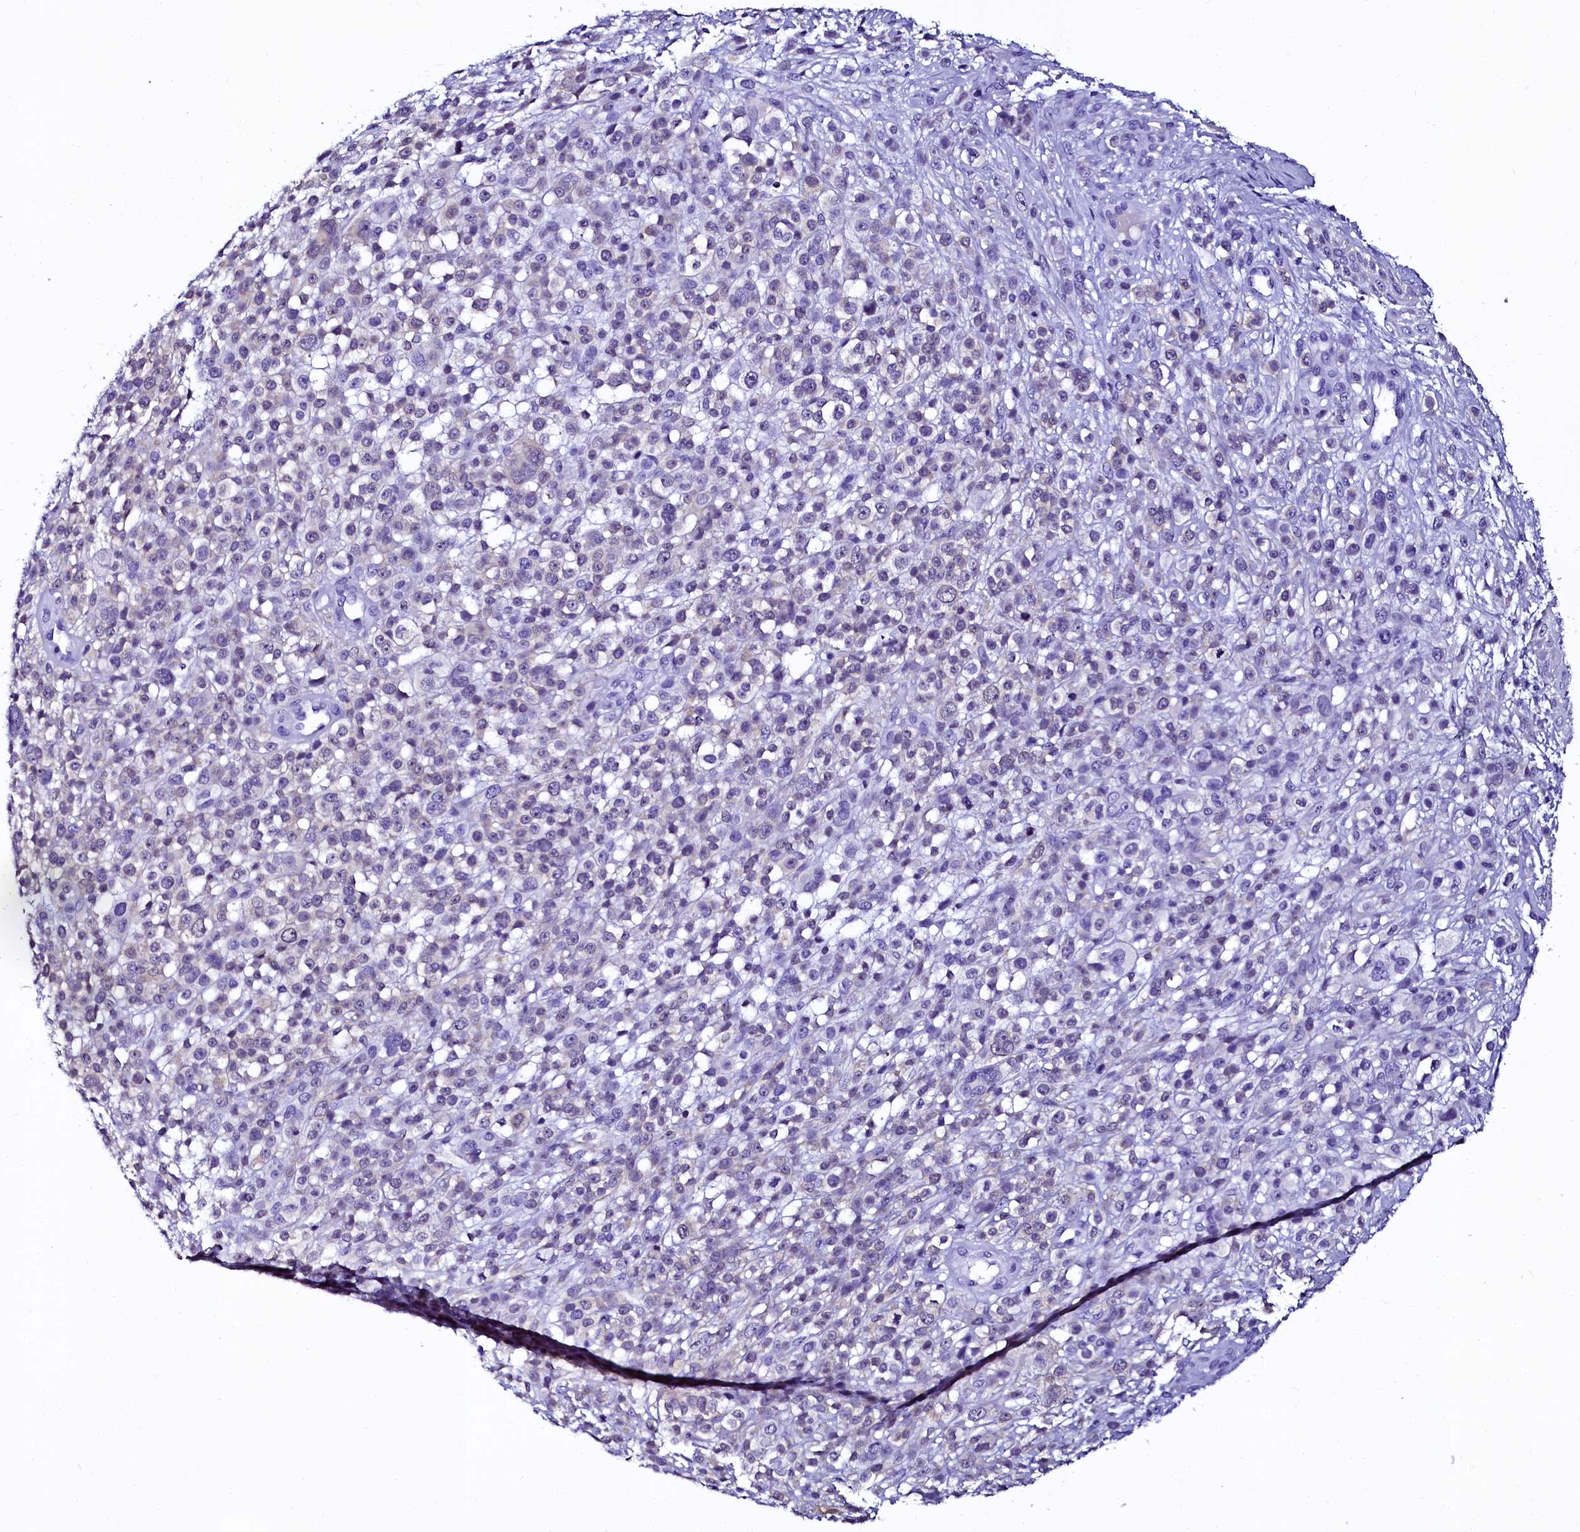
{"staining": {"intensity": "negative", "quantity": "none", "location": "none"}, "tissue": "melanoma", "cell_type": "Tumor cells", "image_type": "cancer", "snomed": [{"axis": "morphology", "description": "Malignant melanoma, NOS"}, {"axis": "topography", "description": "Skin"}], "caption": "This is an IHC image of malignant melanoma. There is no staining in tumor cells.", "gene": "SORD", "patient": {"sex": "female", "age": 55}}